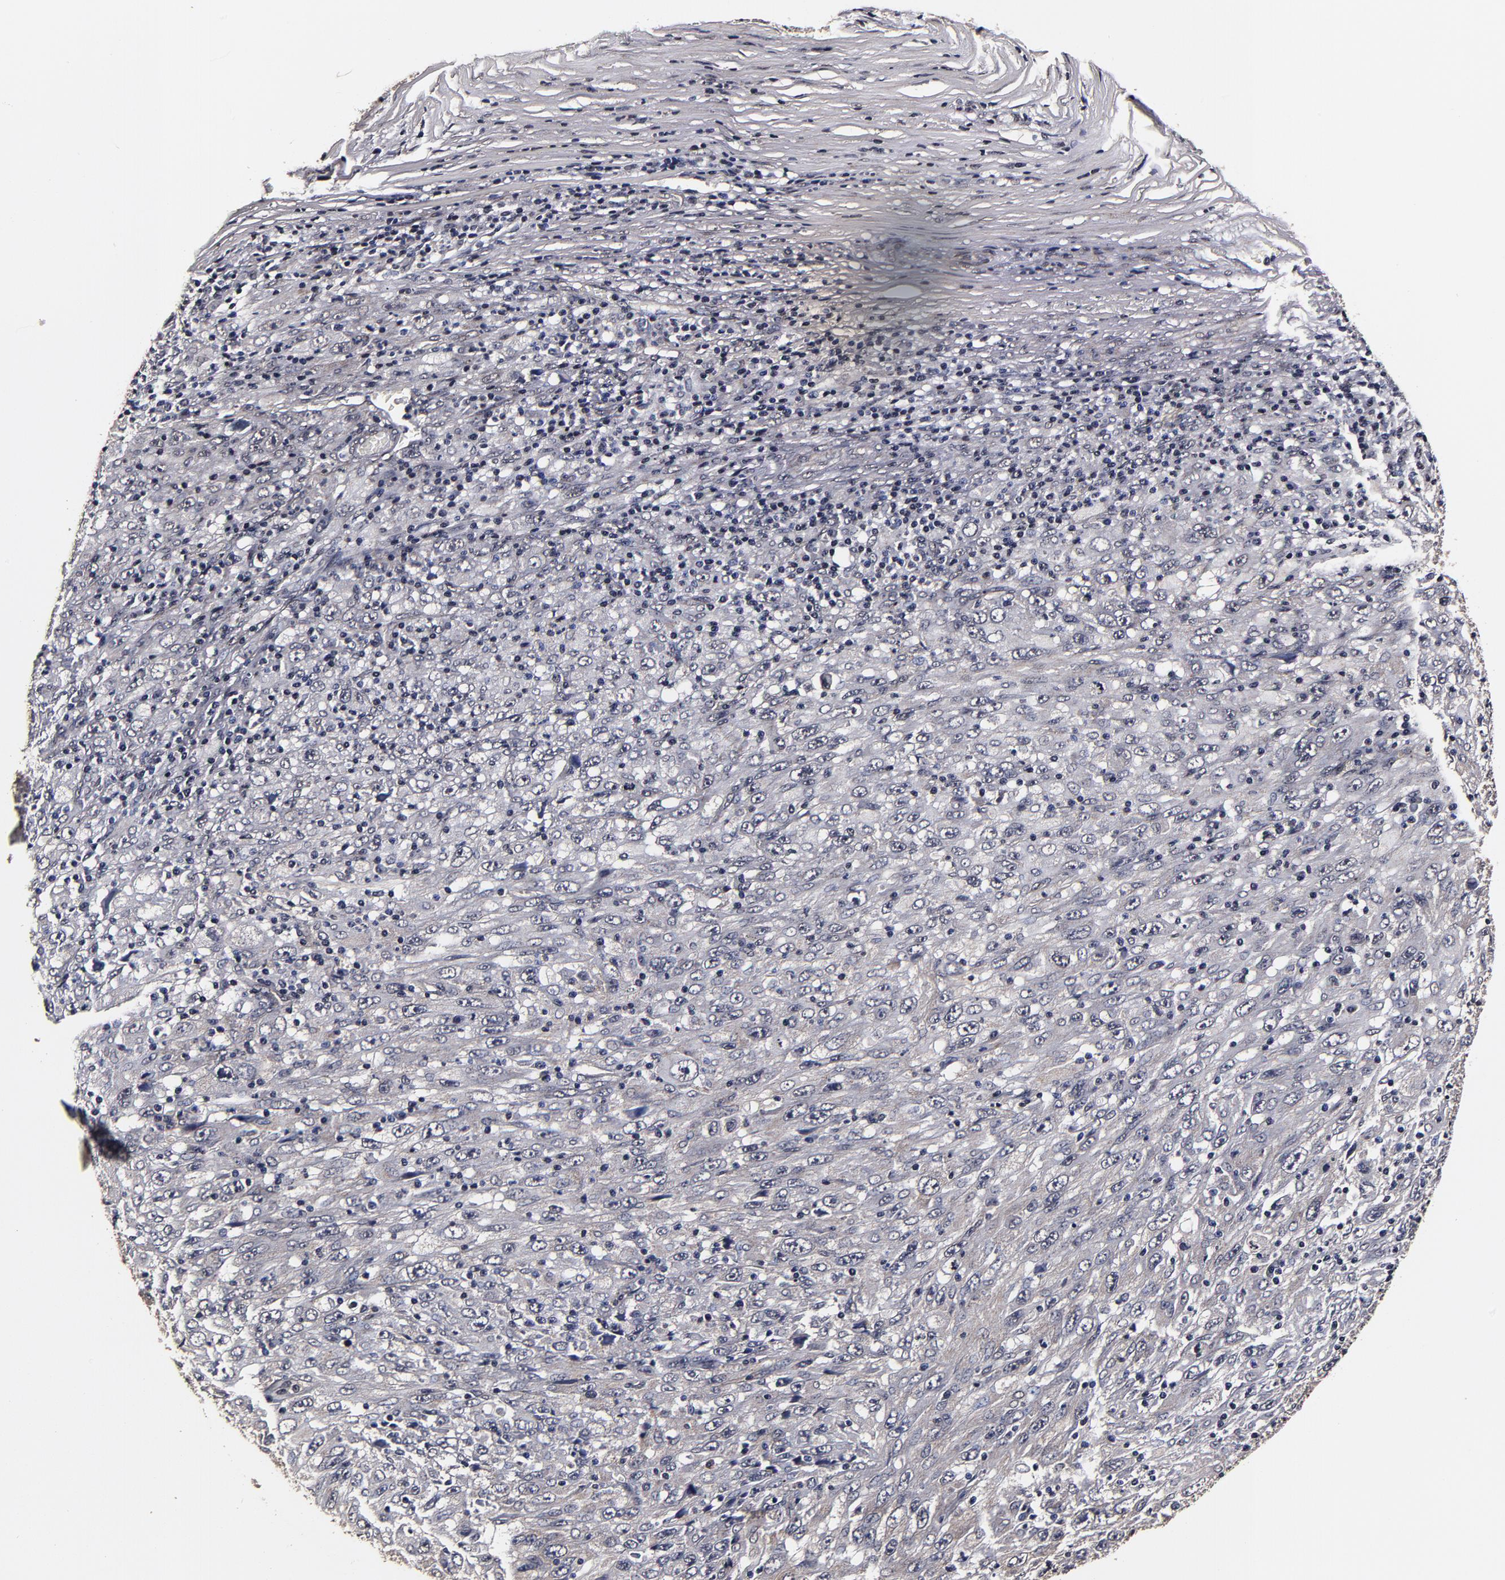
{"staining": {"intensity": "negative", "quantity": "none", "location": "none"}, "tissue": "melanoma", "cell_type": "Tumor cells", "image_type": "cancer", "snomed": [{"axis": "morphology", "description": "Malignant melanoma, Metastatic site"}, {"axis": "topography", "description": "Skin"}], "caption": "Melanoma was stained to show a protein in brown. There is no significant expression in tumor cells. The staining is performed using DAB (3,3'-diaminobenzidine) brown chromogen with nuclei counter-stained in using hematoxylin.", "gene": "MMP15", "patient": {"sex": "female", "age": 56}}